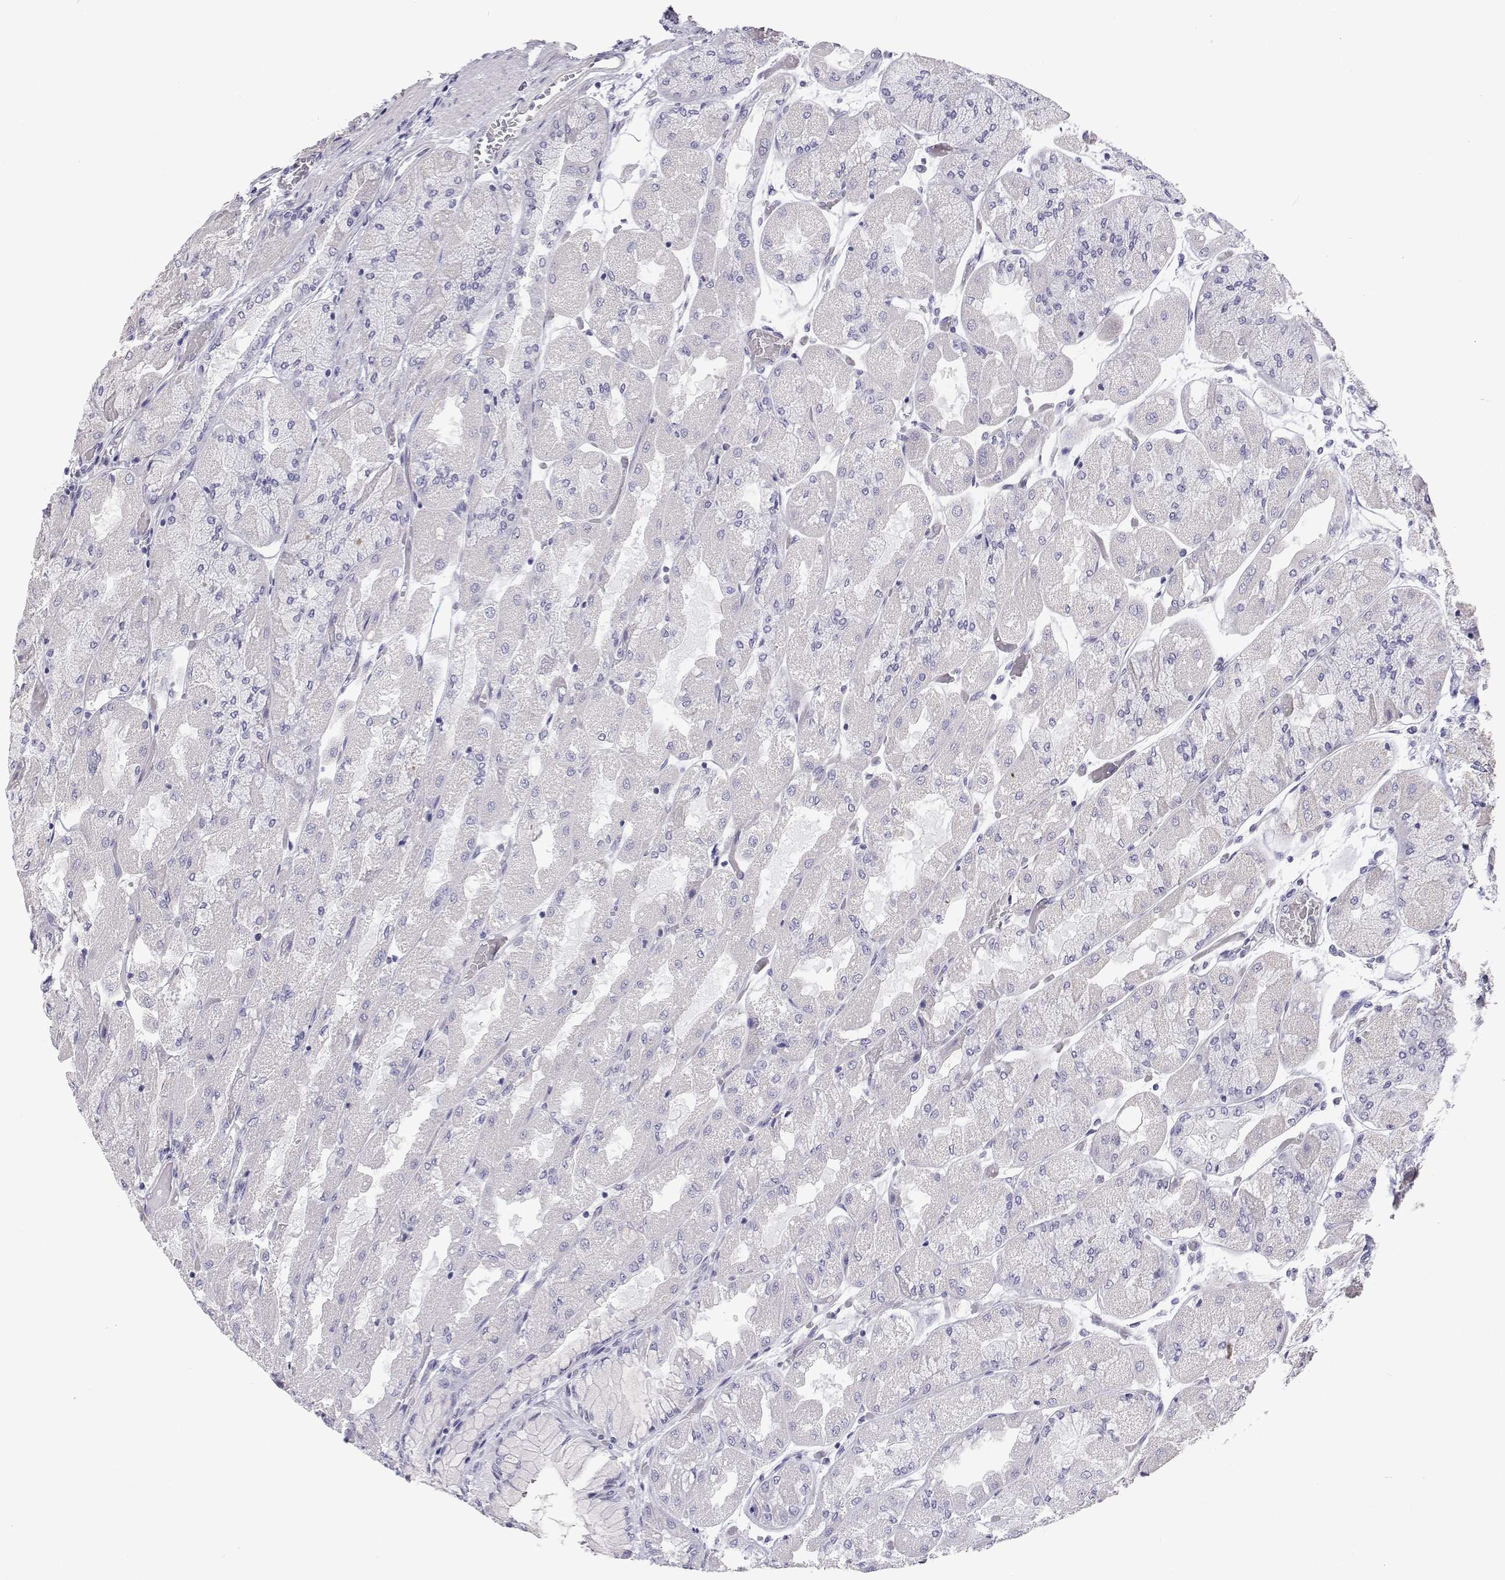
{"staining": {"intensity": "negative", "quantity": "none", "location": "none"}, "tissue": "stomach", "cell_type": "Glandular cells", "image_type": "normal", "snomed": [{"axis": "morphology", "description": "Normal tissue, NOS"}, {"axis": "topography", "description": "Stomach"}], "caption": "An immunohistochemistry (IHC) image of normal stomach is shown. There is no staining in glandular cells of stomach.", "gene": "ANKRD65", "patient": {"sex": "female", "age": 61}}